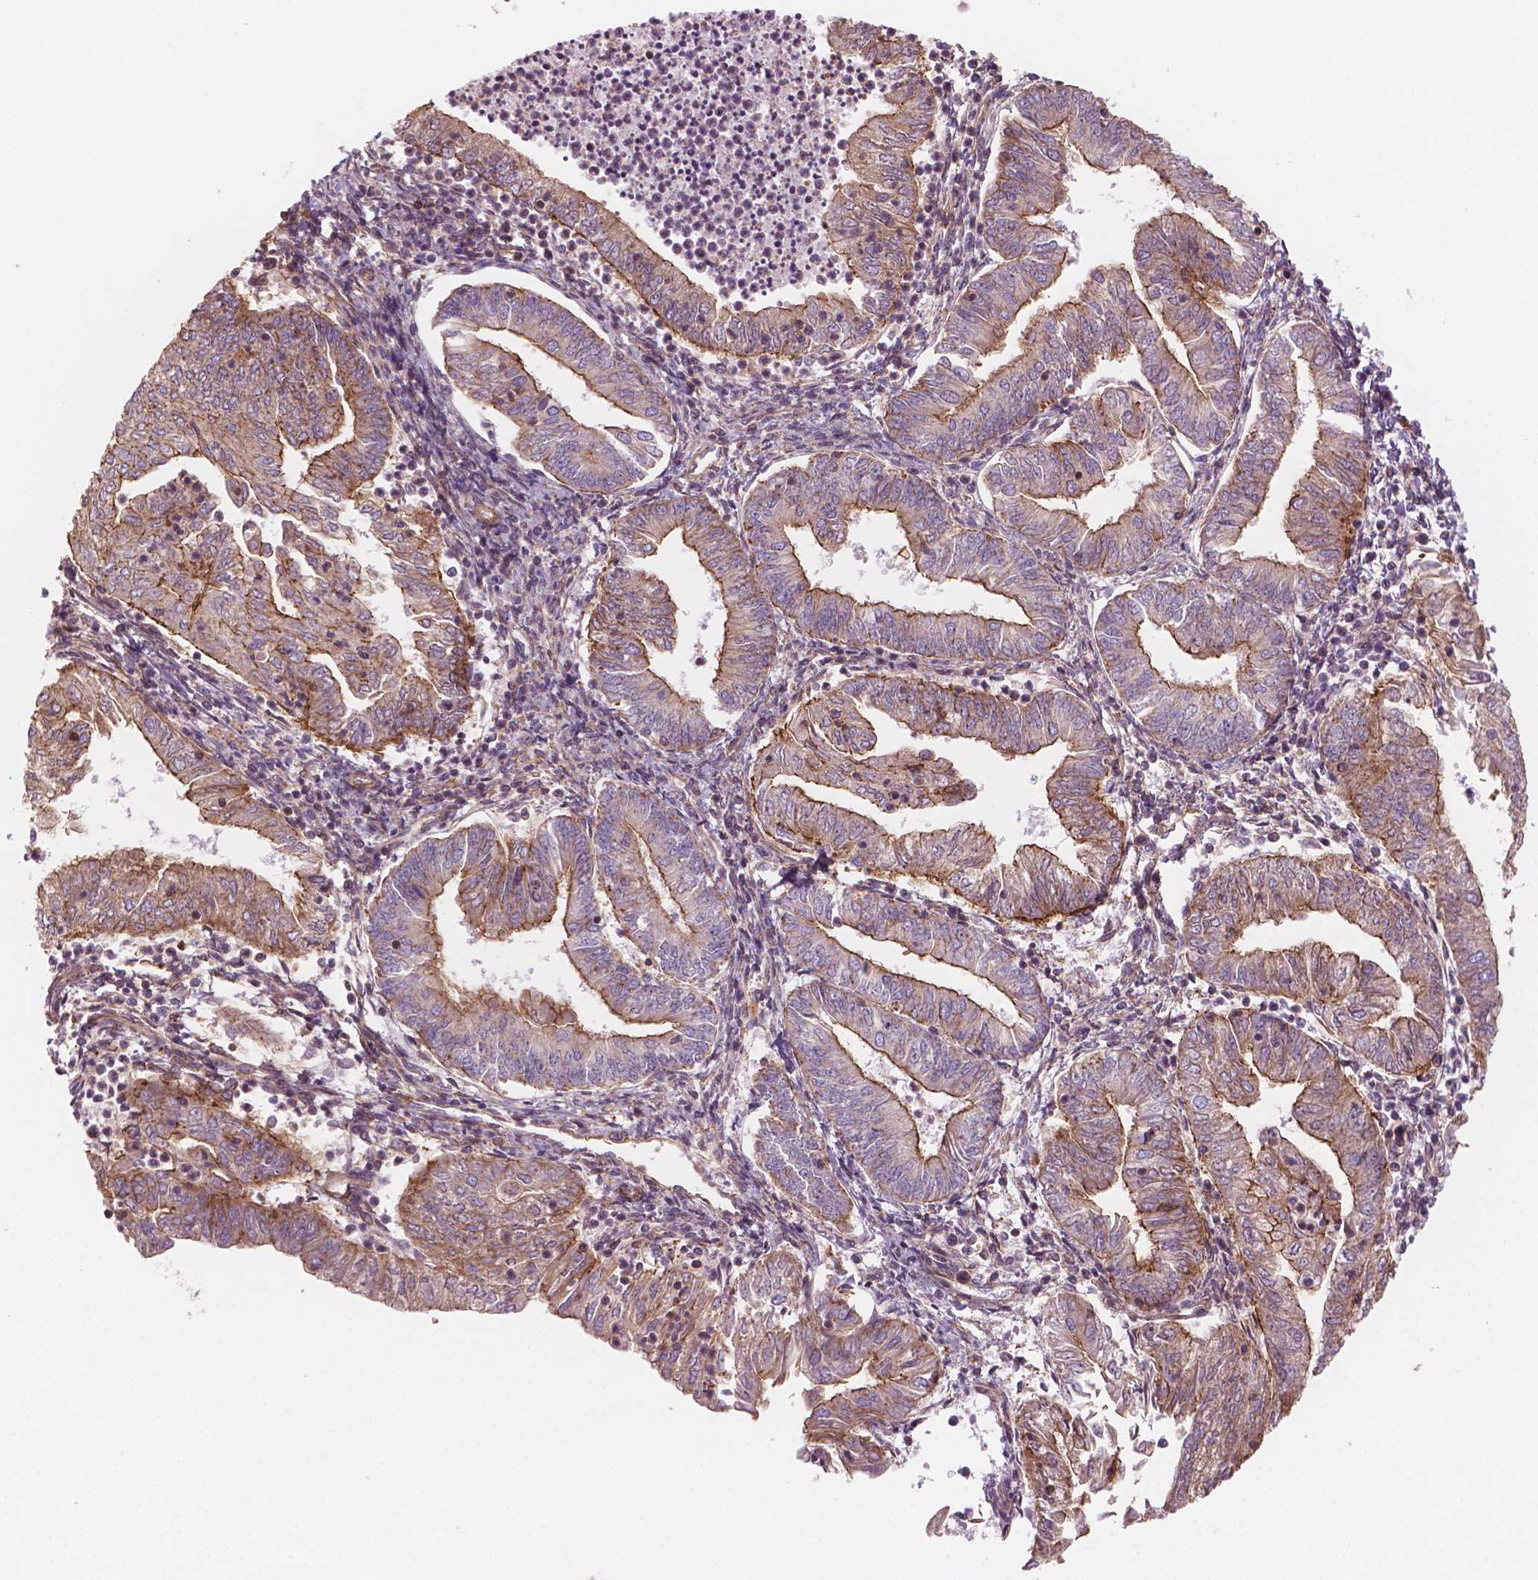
{"staining": {"intensity": "strong", "quantity": "25%-75%", "location": "cytoplasmic/membranous"}, "tissue": "endometrial cancer", "cell_type": "Tumor cells", "image_type": "cancer", "snomed": [{"axis": "morphology", "description": "Adenocarcinoma, NOS"}, {"axis": "topography", "description": "Endometrium"}], "caption": "Human endometrial adenocarcinoma stained with a protein marker displays strong staining in tumor cells.", "gene": "SURF4", "patient": {"sex": "female", "age": 55}}